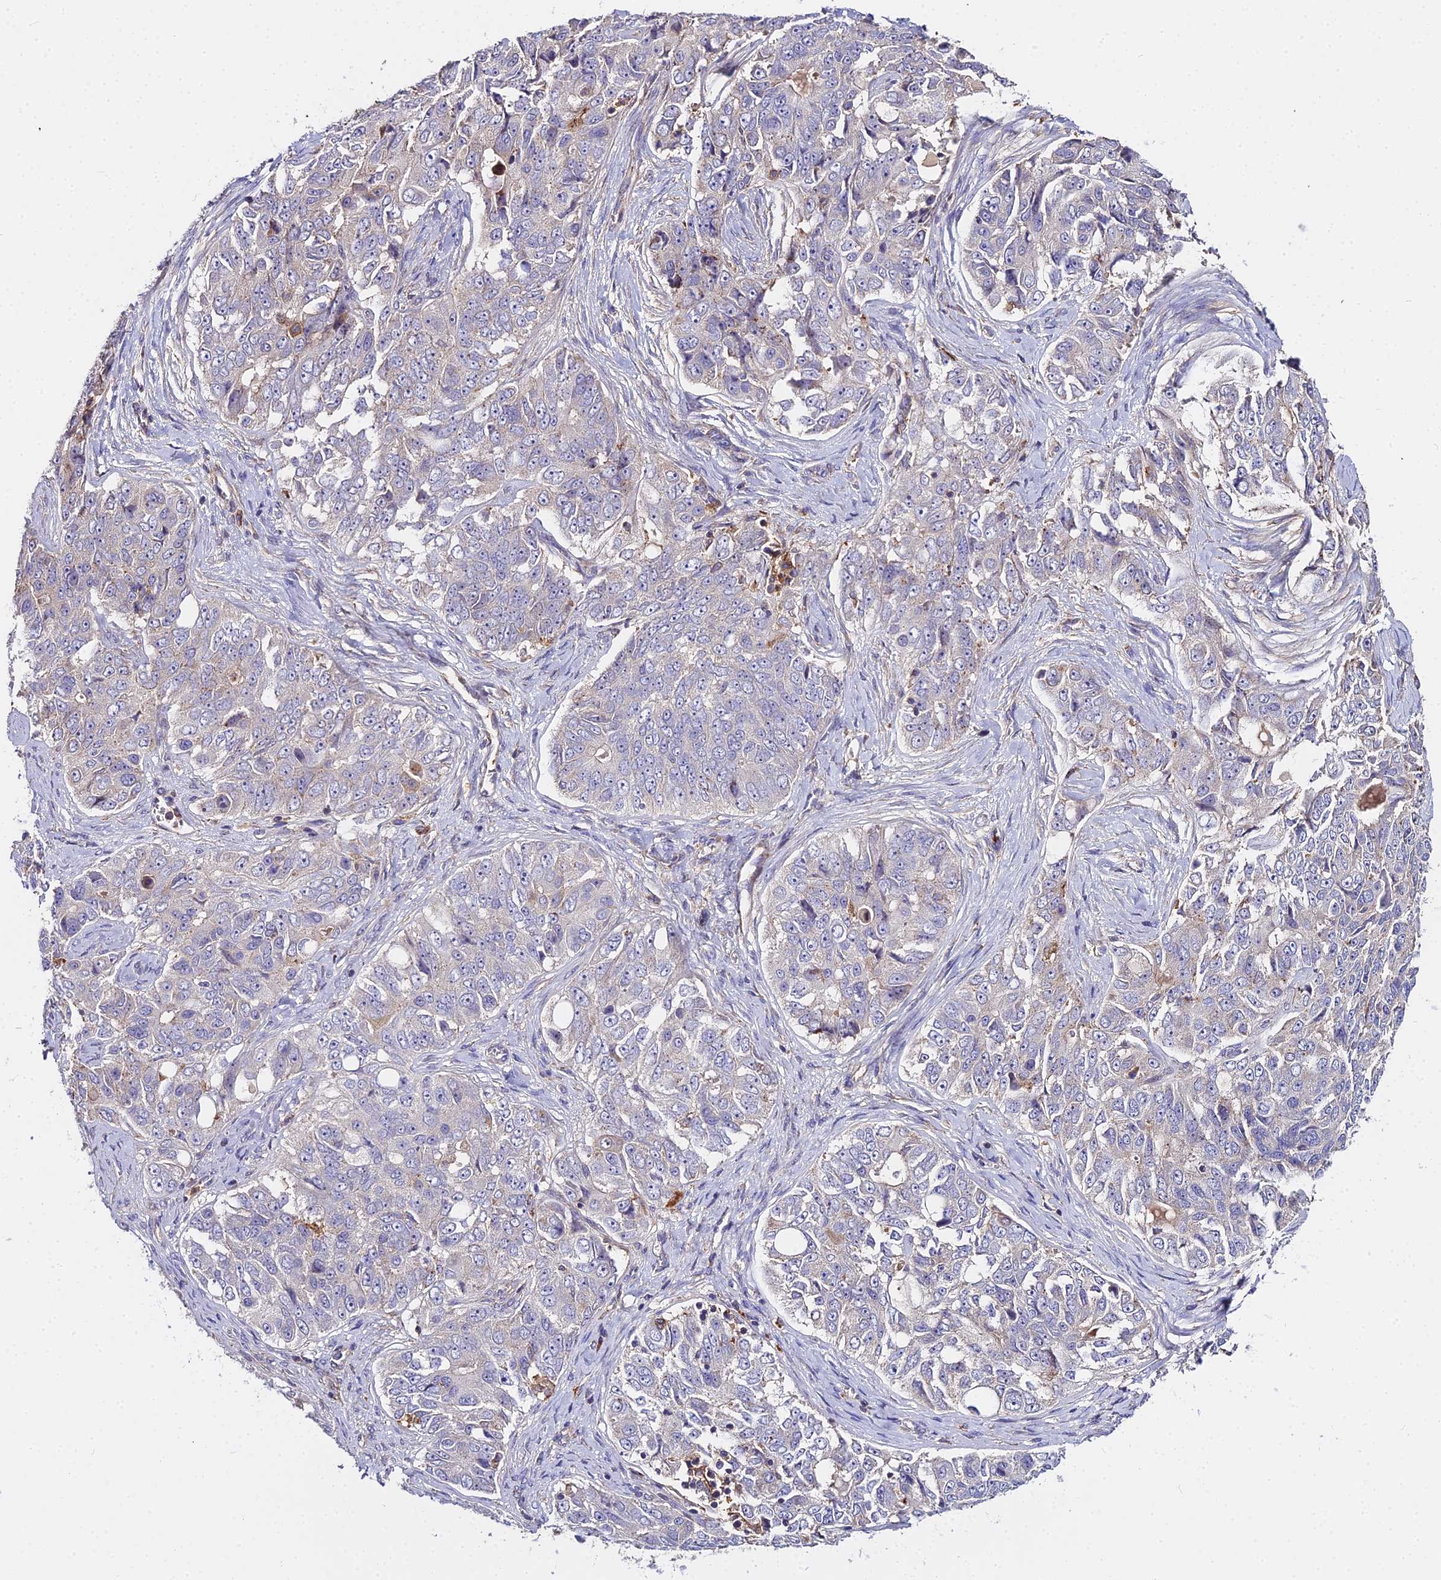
{"staining": {"intensity": "negative", "quantity": "none", "location": "none"}, "tissue": "ovarian cancer", "cell_type": "Tumor cells", "image_type": "cancer", "snomed": [{"axis": "morphology", "description": "Carcinoma, endometroid"}, {"axis": "topography", "description": "Ovary"}], "caption": "Tumor cells show no significant protein expression in ovarian cancer (endometroid carcinoma).", "gene": "GLYAT", "patient": {"sex": "female", "age": 51}}